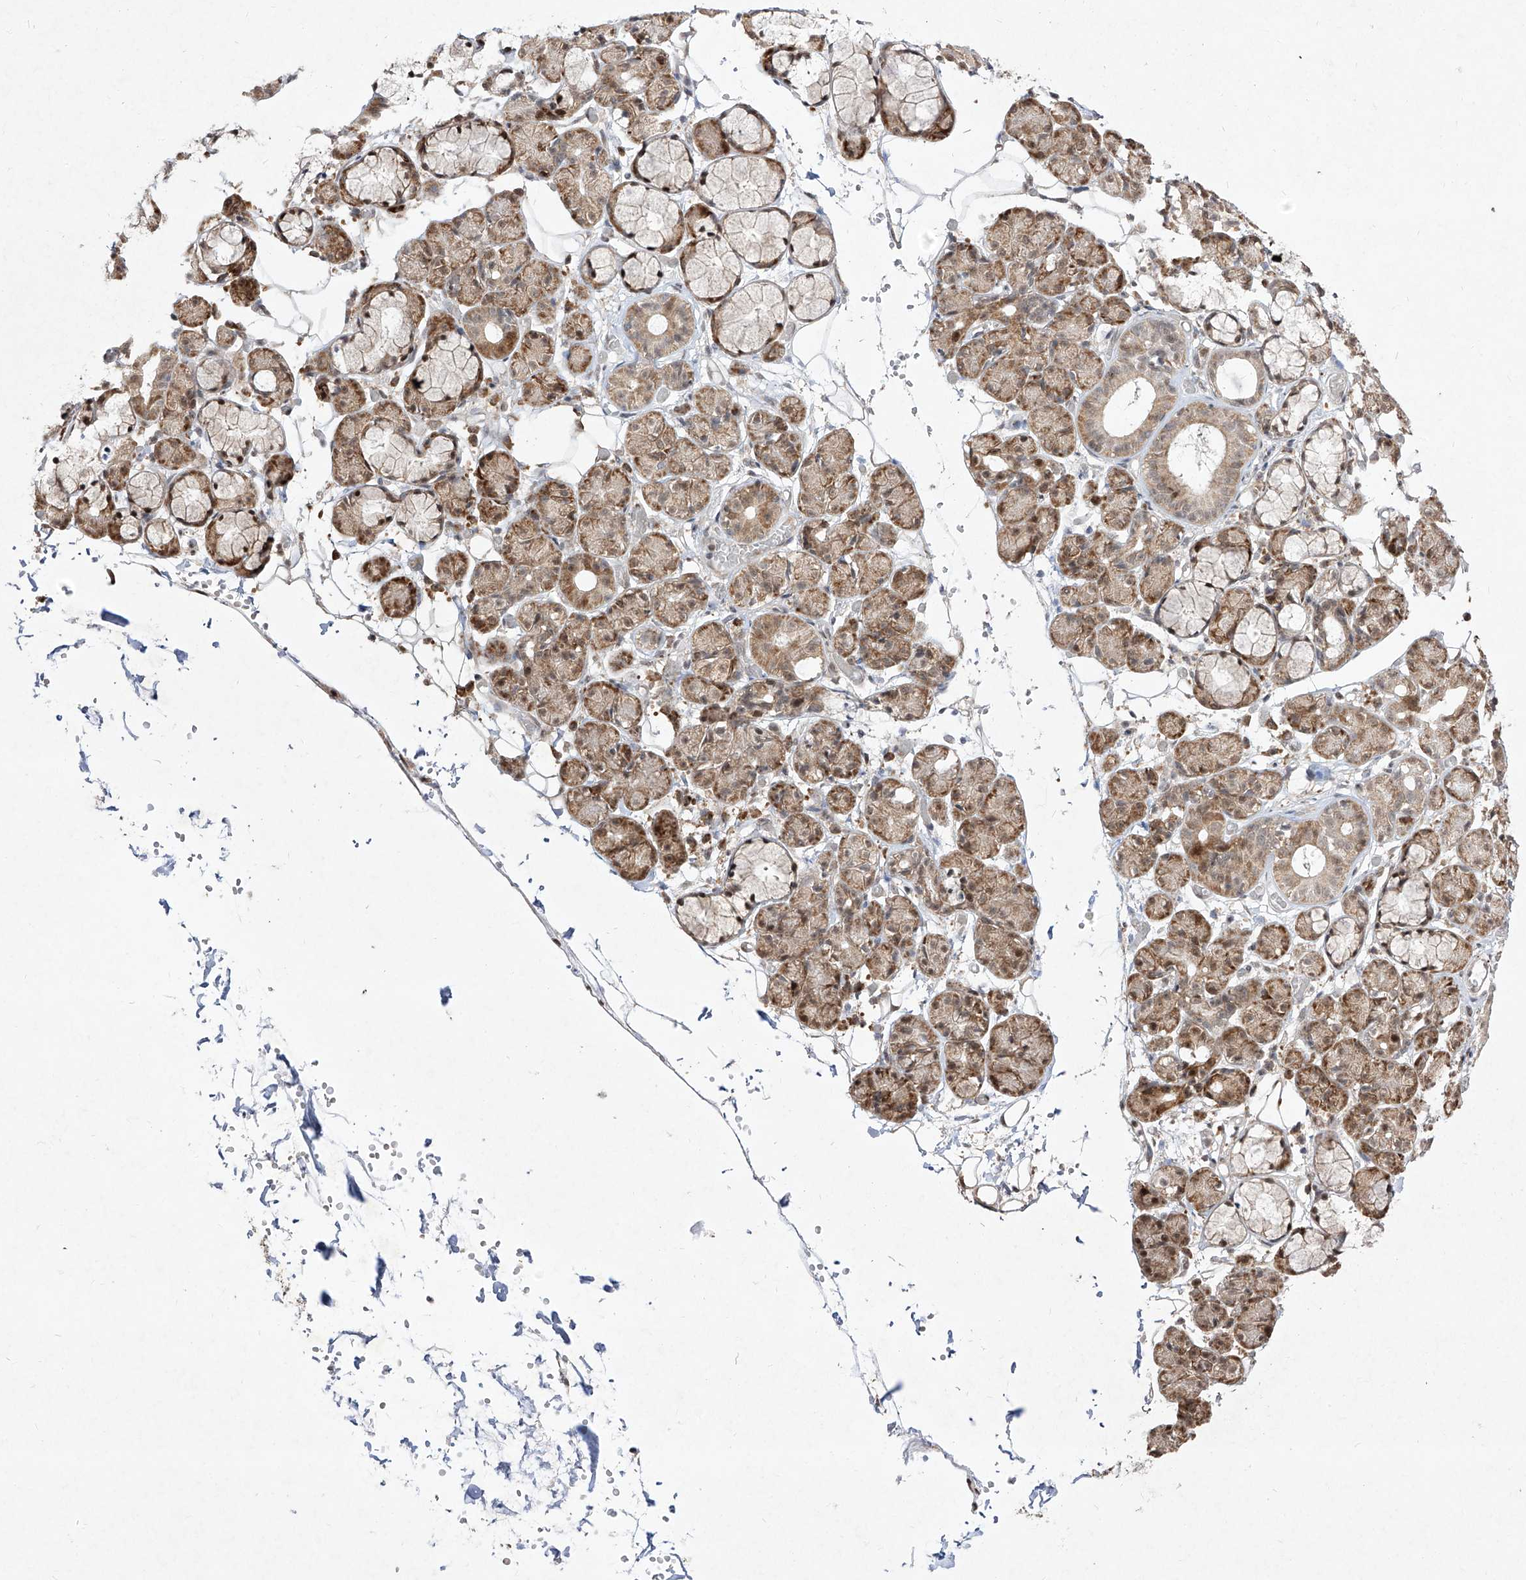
{"staining": {"intensity": "moderate", "quantity": "25%-75%", "location": "cytoplasmic/membranous,nuclear"}, "tissue": "salivary gland", "cell_type": "Glandular cells", "image_type": "normal", "snomed": [{"axis": "morphology", "description": "Normal tissue, NOS"}, {"axis": "topography", "description": "Salivary gland"}], "caption": "A micrograph of human salivary gland stained for a protein reveals moderate cytoplasmic/membranous,nuclear brown staining in glandular cells. Nuclei are stained in blue.", "gene": "SNRNP27", "patient": {"sex": "male", "age": 63}}